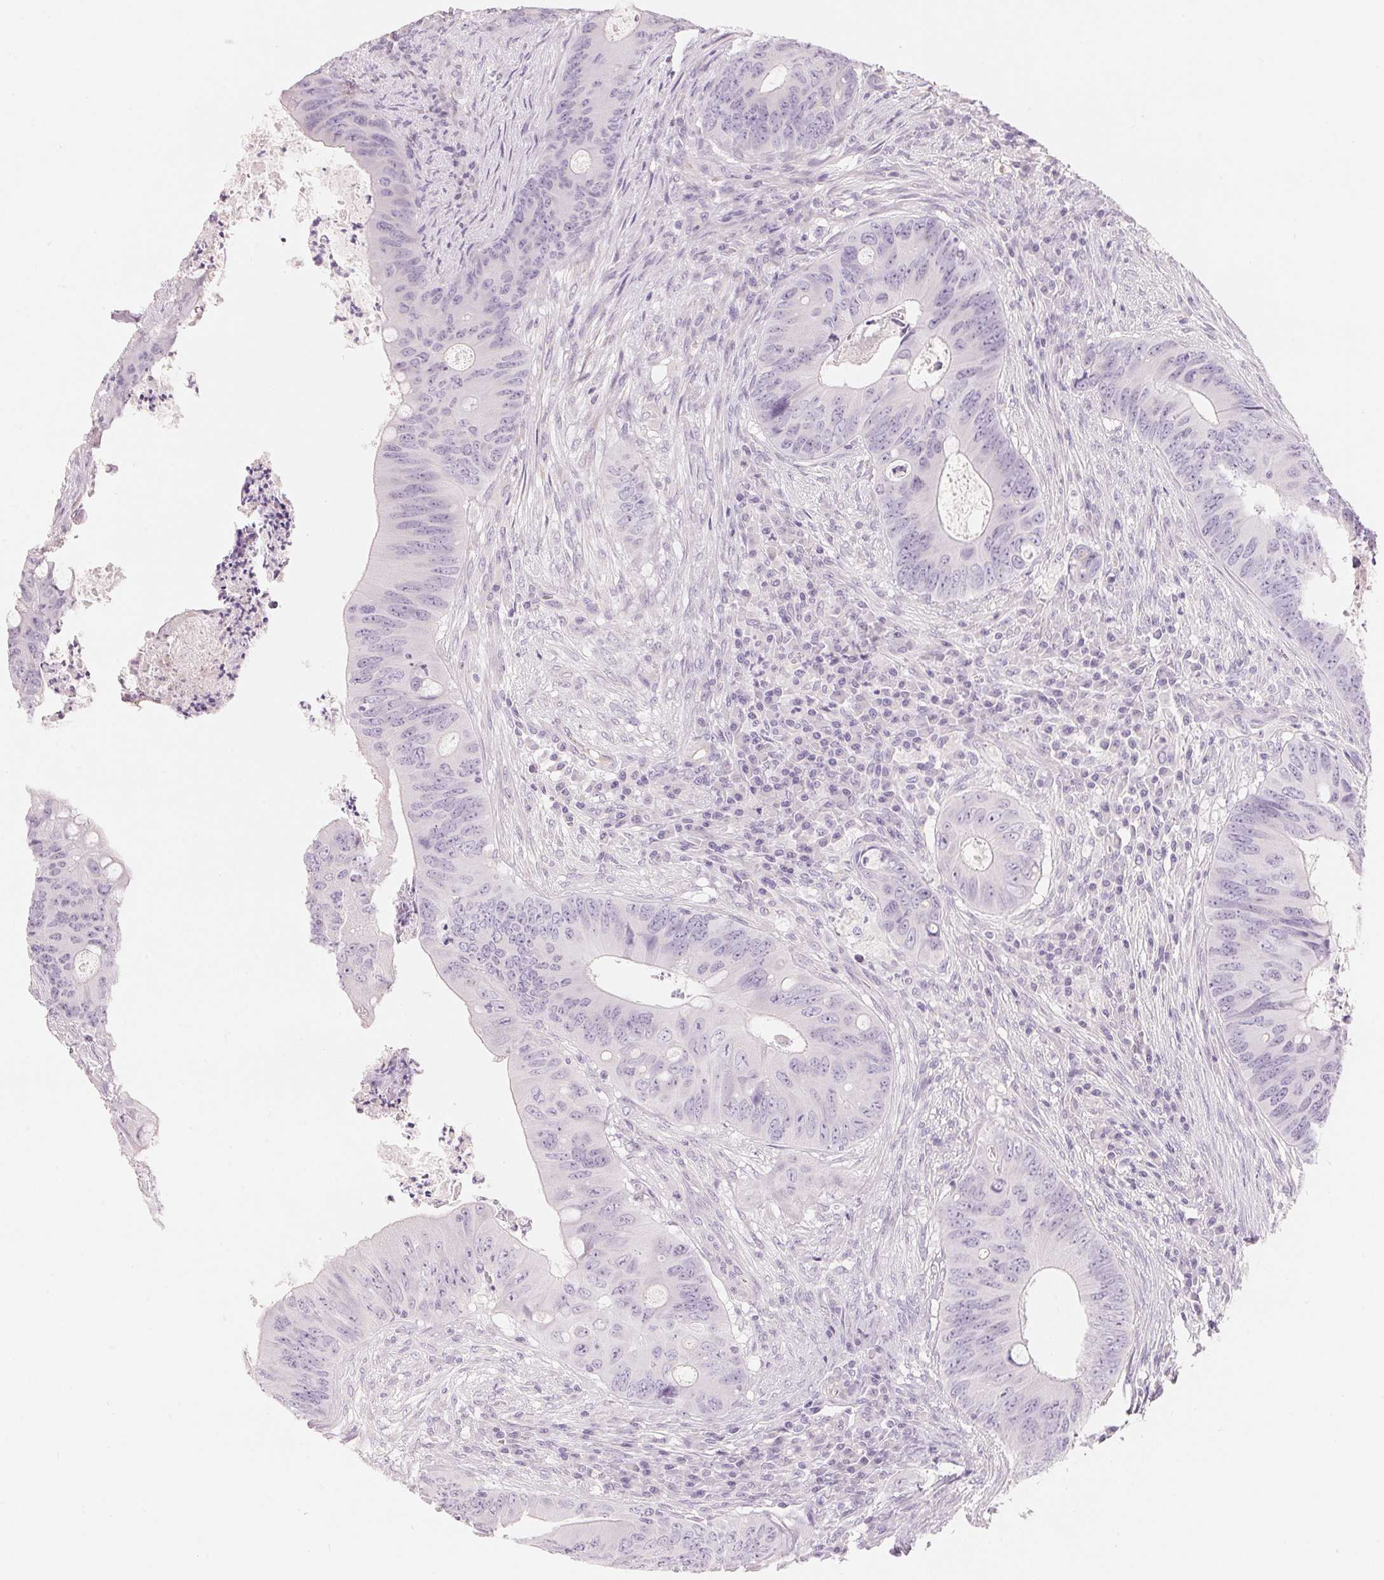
{"staining": {"intensity": "negative", "quantity": "none", "location": "none"}, "tissue": "colorectal cancer", "cell_type": "Tumor cells", "image_type": "cancer", "snomed": [{"axis": "morphology", "description": "Adenocarcinoma, NOS"}, {"axis": "topography", "description": "Colon"}], "caption": "DAB (3,3'-diaminobenzidine) immunohistochemical staining of human colorectal adenocarcinoma shows no significant expression in tumor cells.", "gene": "CFHR2", "patient": {"sex": "female", "age": 74}}